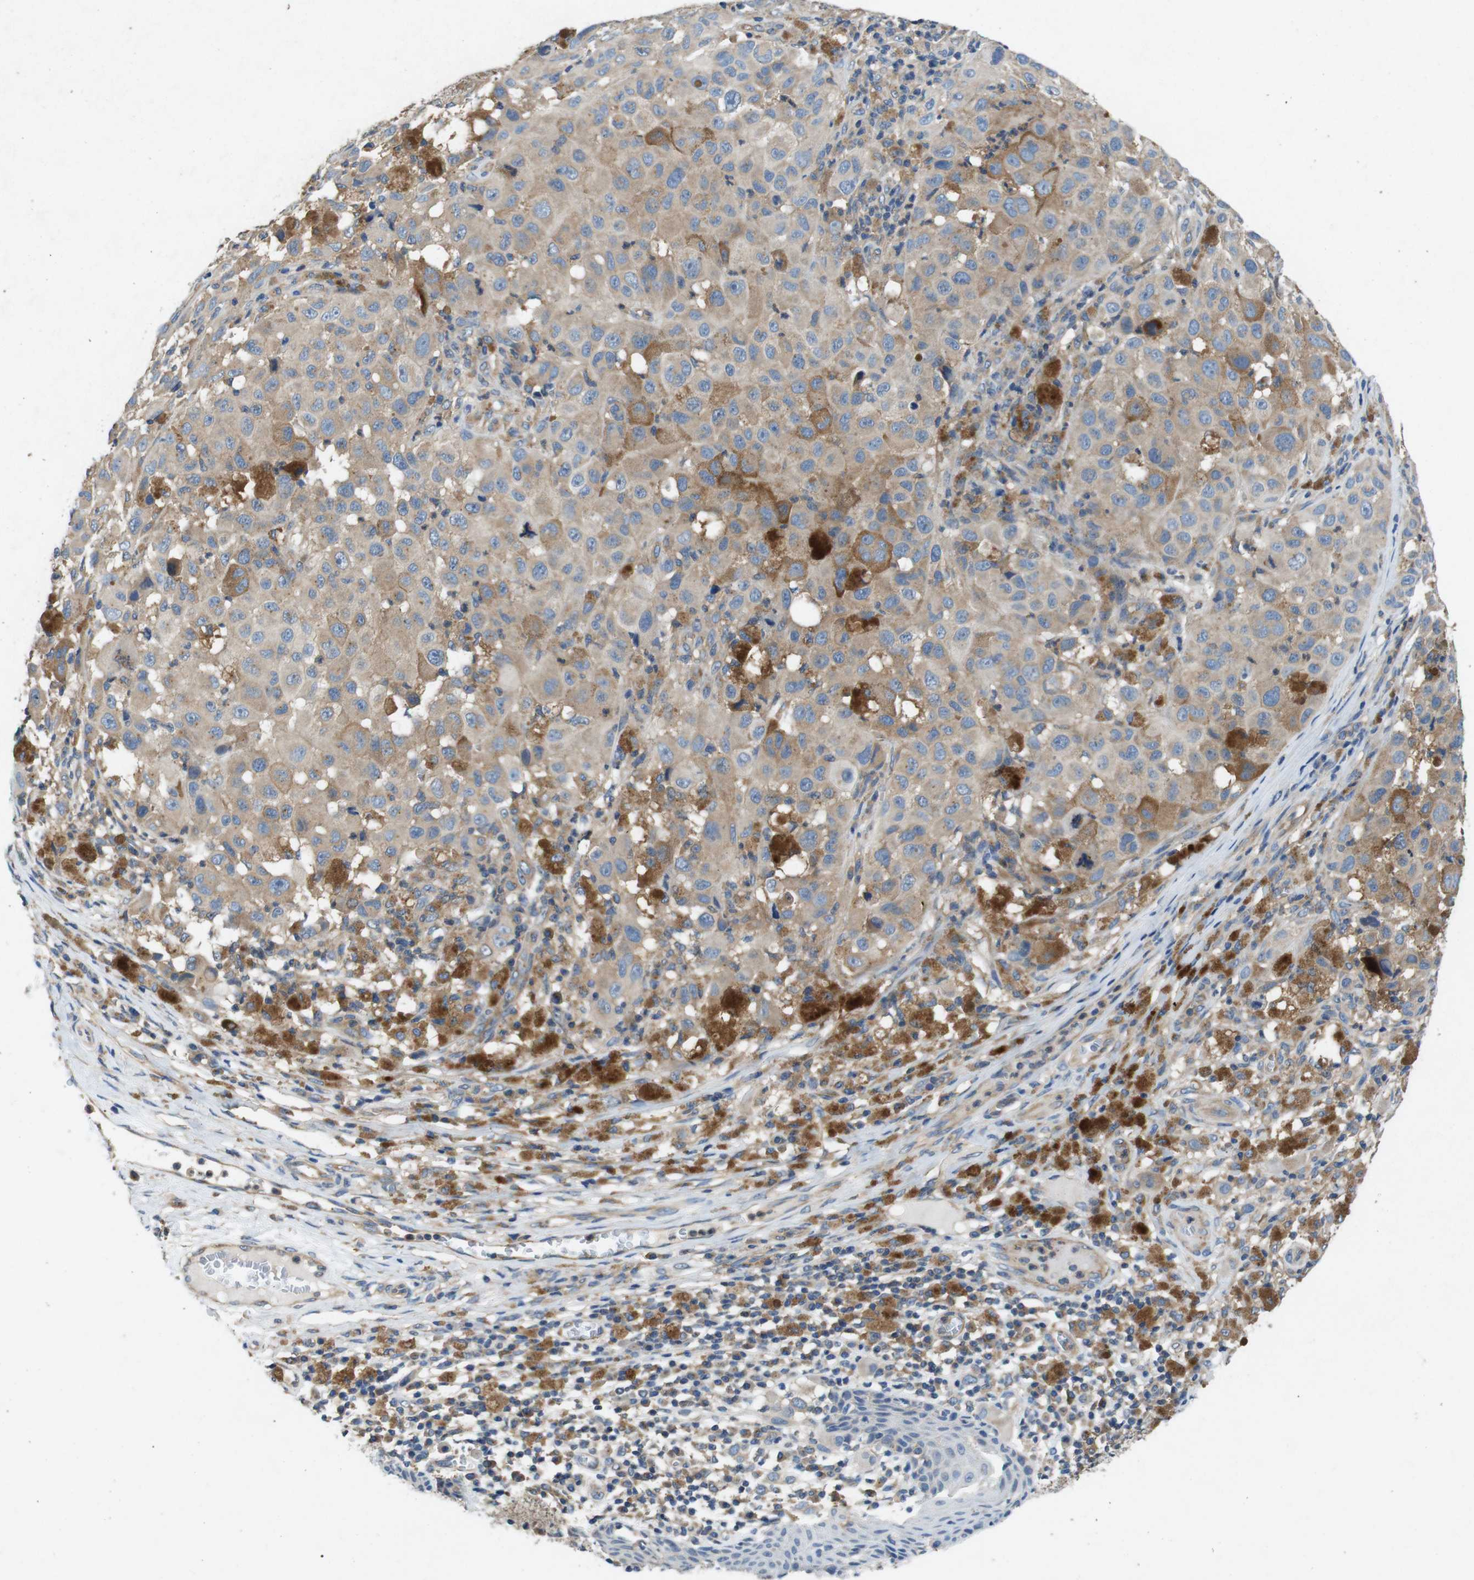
{"staining": {"intensity": "weak", "quantity": ">75%", "location": "cytoplasmic/membranous"}, "tissue": "melanoma", "cell_type": "Tumor cells", "image_type": "cancer", "snomed": [{"axis": "morphology", "description": "Malignant melanoma, NOS"}, {"axis": "topography", "description": "Skin"}], "caption": "Protein expression analysis of human melanoma reveals weak cytoplasmic/membranous expression in about >75% of tumor cells.", "gene": "DCTN1", "patient": {"sex": "male", "age": 96}}